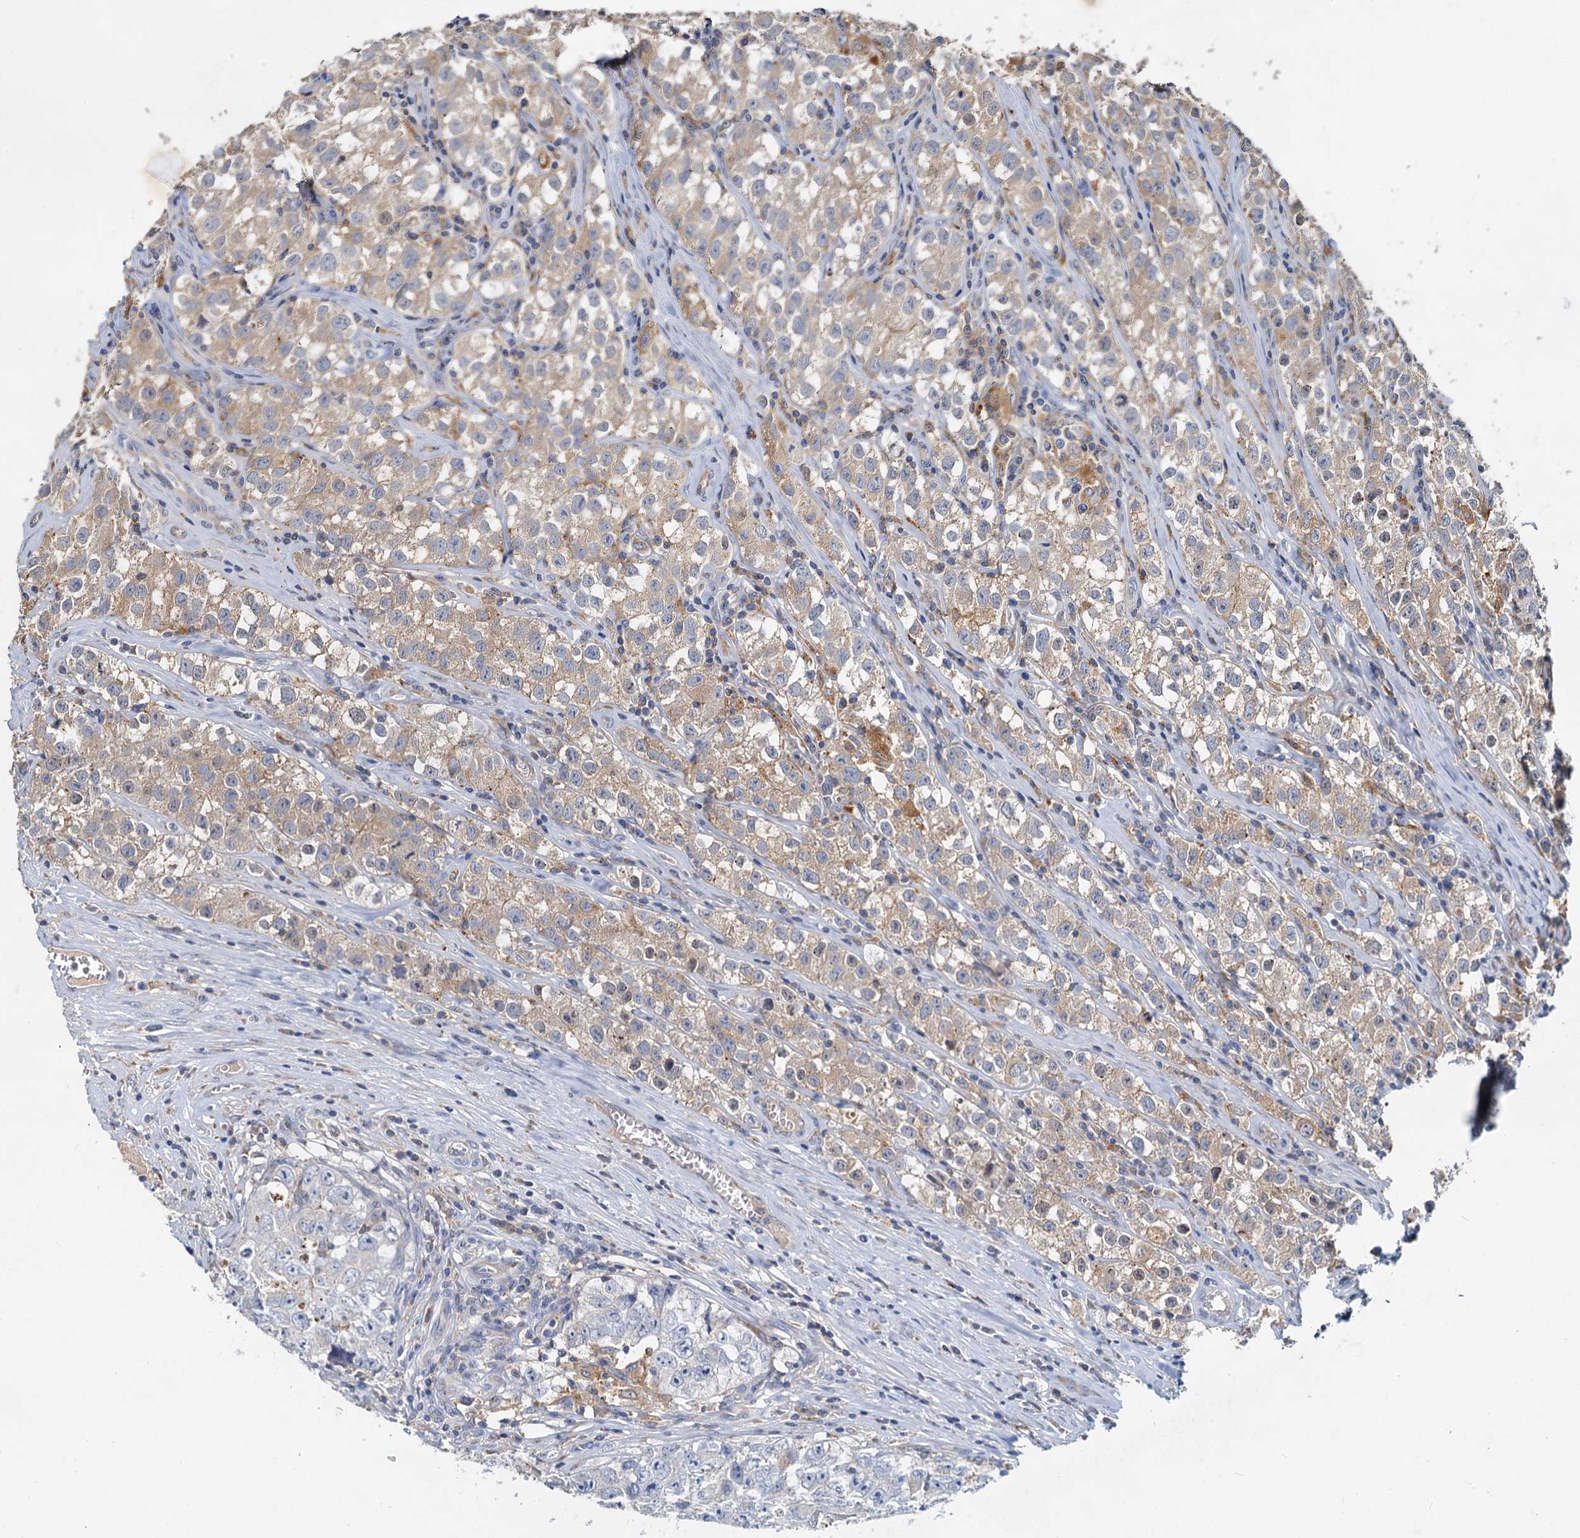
{"staining": {"intensity": "weak", "quantity": "25%-75%", "location": "cytoplasmic/membranous"}, "tissue": "testis cancer", "cell_type": "Tumor cells", "image_type": "cancer", "snomed": [{"axis": "morphology", "description": "Seminoma, NOS"}, {"axis": "morphology", "description": "Carcinoma, Embryonal, NOS"}, {"axis": "topography", "description": "Testis"}], "caption": "Testis embryonal carcinoma tissue displays weak cytoplasmic/membranous positivity in about 25%-75% of tumor cells", "gene": "TOLLIP", "patient": {"sex": "male", "age": 43}}